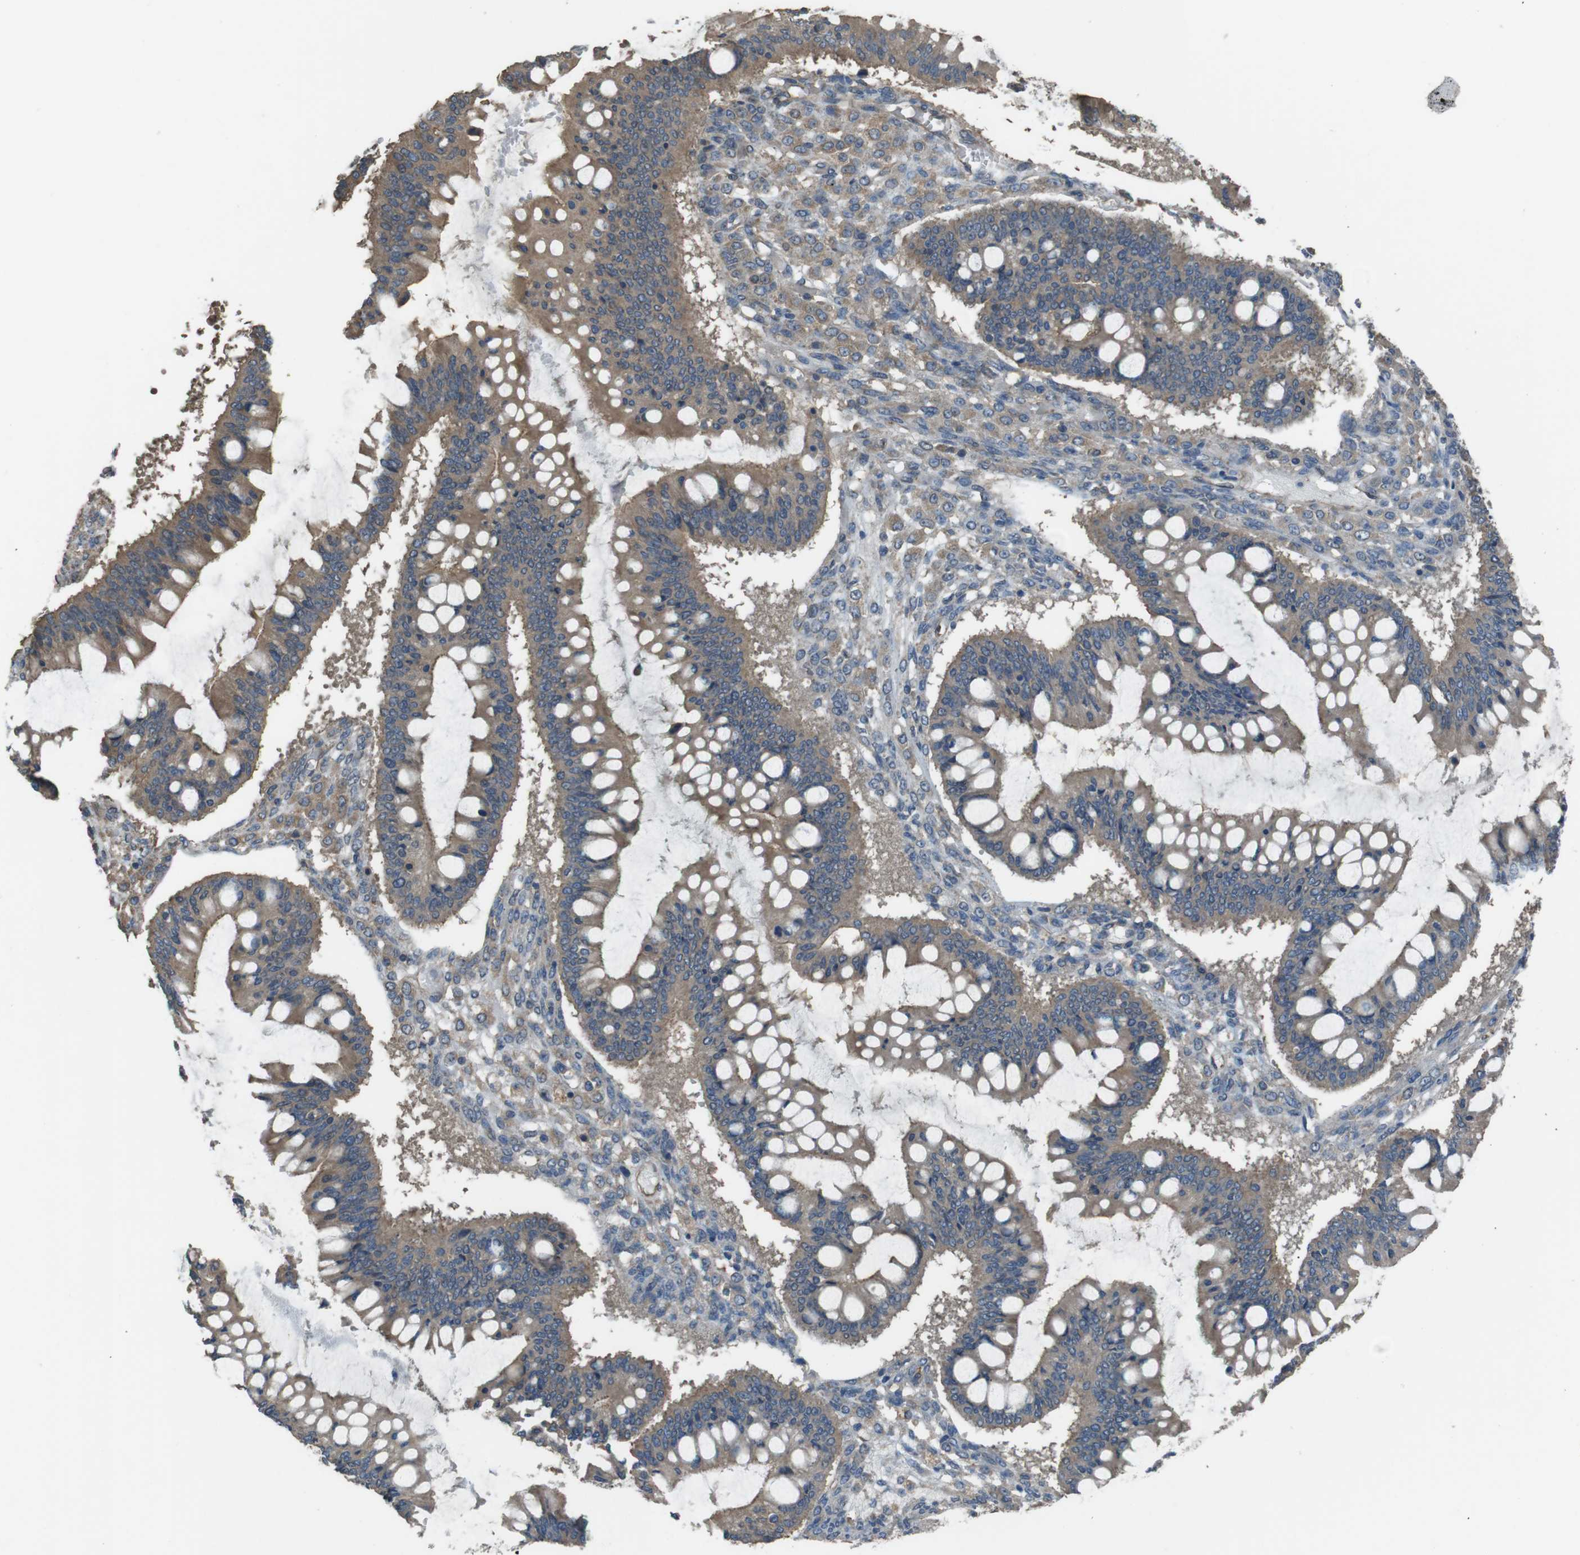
{"staining": {"intensity": "moderate", "quantity": ">75%", "location": "cytoplasmic/membranous"}, "tissue": "ovarian cancer", "cell_type": "Tumor cells", "image_type": "cancer", "snomed": [{"axis": "morphology", "description": "Cystadenocarcinoma, mucinous, NOS"}, {"axis": "topography", "description": "Ovary"}], "caption": "IHC of human ovarian mucinous cystadenocarcinoma reveals medium levels of moderate cytoplasmic/membranous expression in approximately >75% of tumor cells.", "gene": "FUT2", "patient": {"sex": "female", "age": 73}}